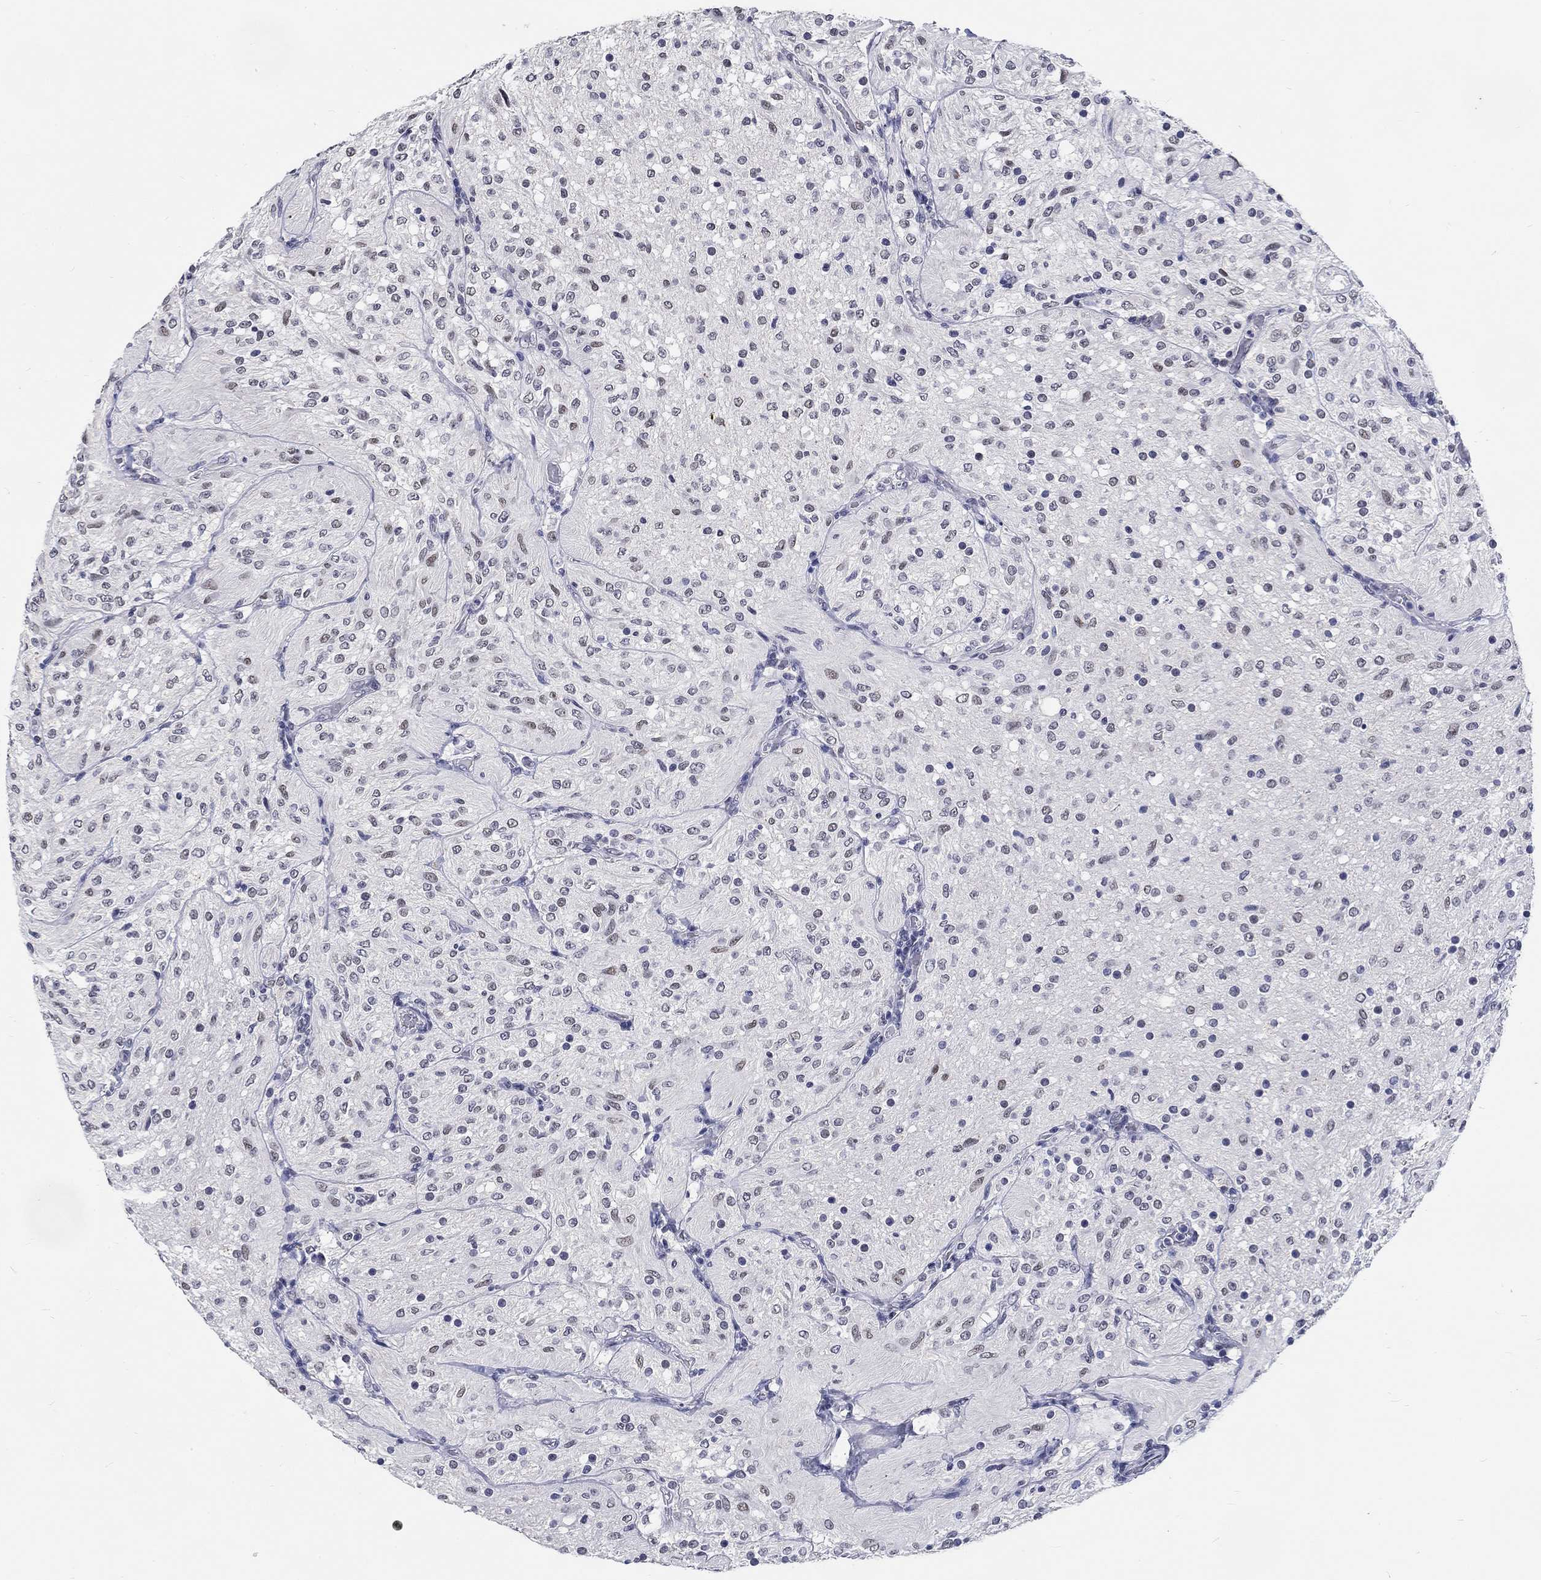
{"staining": {"intensity": "negative", "quantity": "none", "location": "none"}, "tissue": "glioma", "cell_type": "Tumor cells", "image_type": "cancer", "snomed": [{"axis": "morphology", "description": "Glioma, malignant, Low grade"}, {"axis": "topography", "description": "Brain"}], "caption": "The micrograph reveals no staining of tumor cells in malignant glioma (low-grade).", "gene": "GRIN1", "patient": {"sex": "male", "age": 3}}